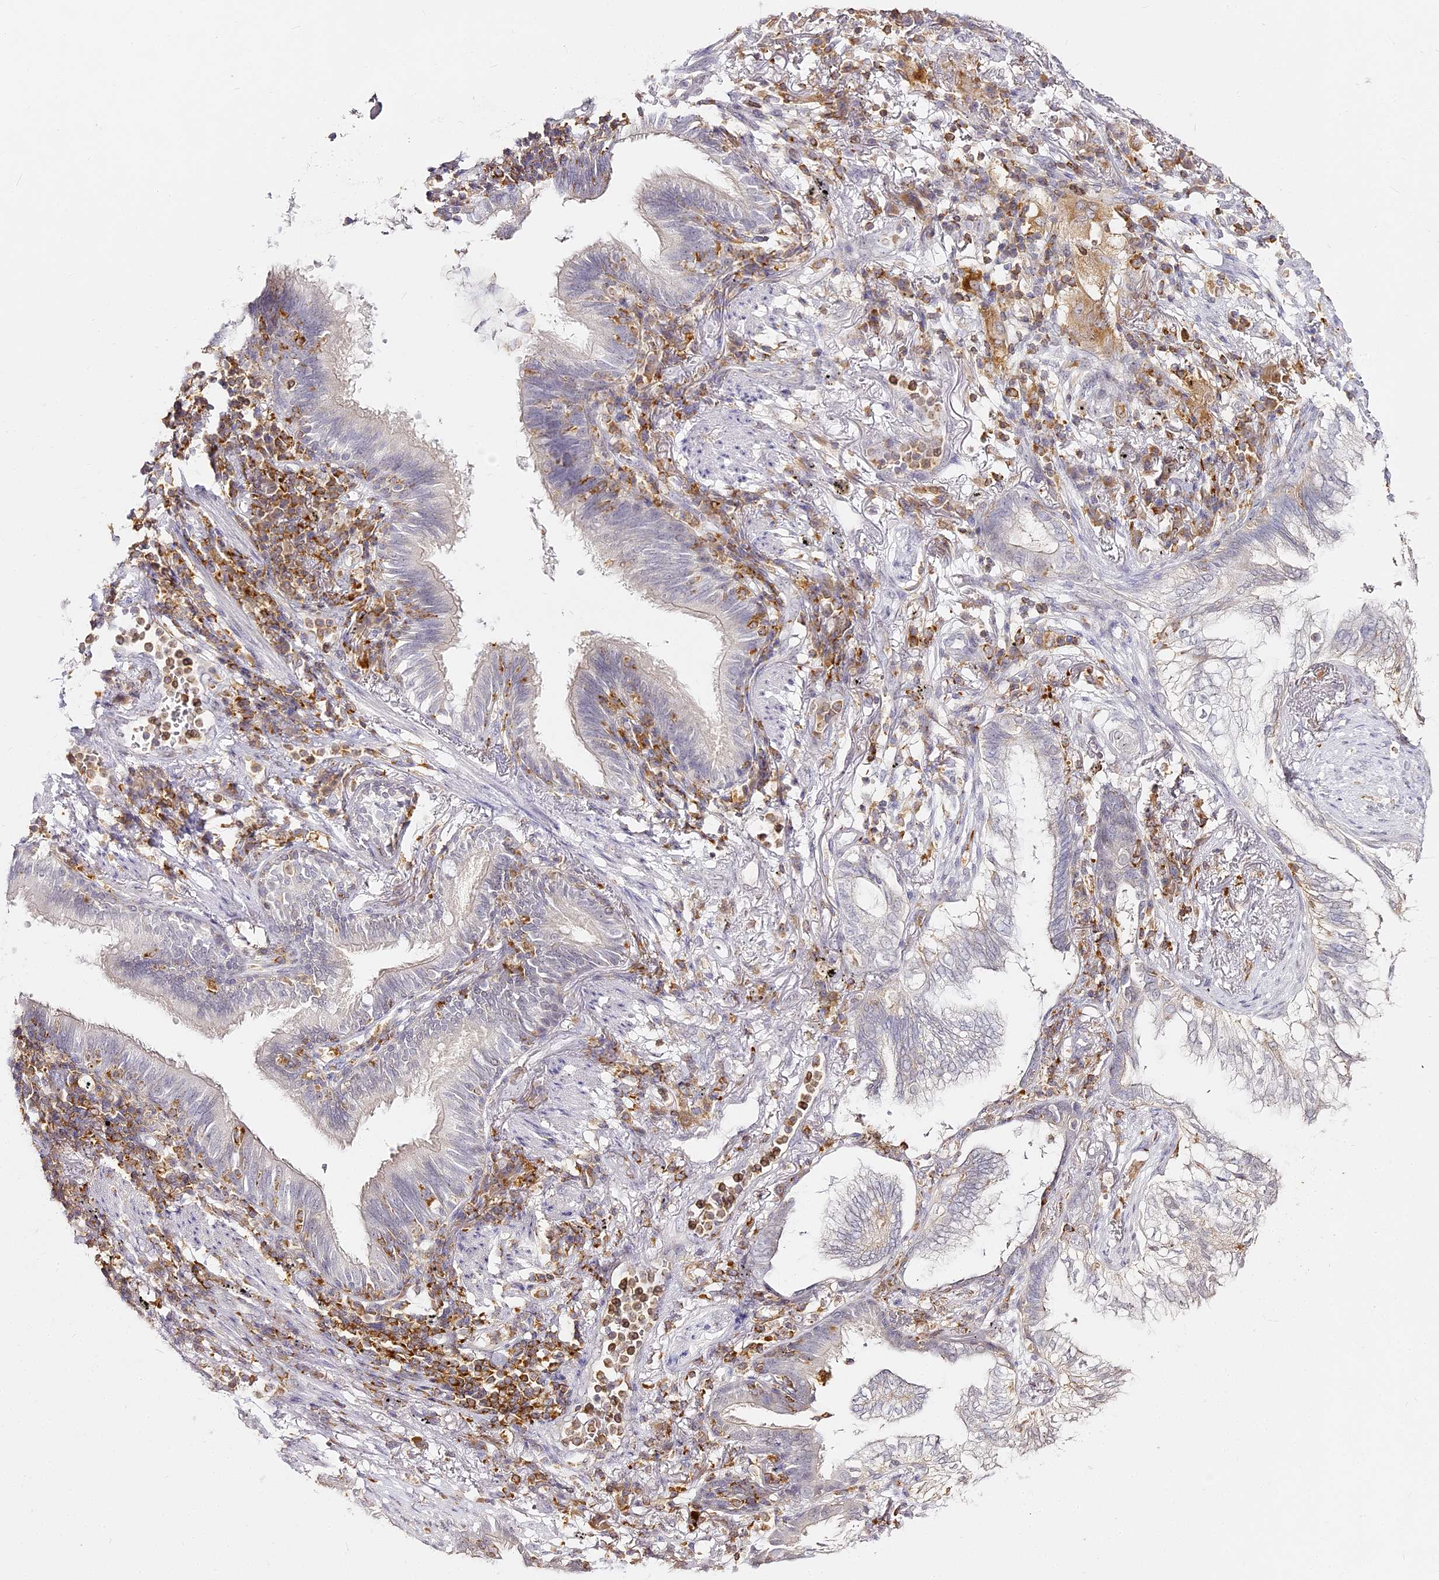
{"staining": {"intensity": "negative", "quantity": "none", "location": "none"}, "tissue": "lung cancer", "cell_type": "Tumor cells", "image_type": "cancer", "snomed": [{"axis": "morphology", "description": "Adenocarcinoma, NOS"}, {"axis": "topography", "description": "Lung"}], "caption": "Human lung cancer stained for a protein using immunohistochemistry reveals no expression in tumor cells.", "gene": "DOCK2", "patient": {"sex": "female", "age": 70}}